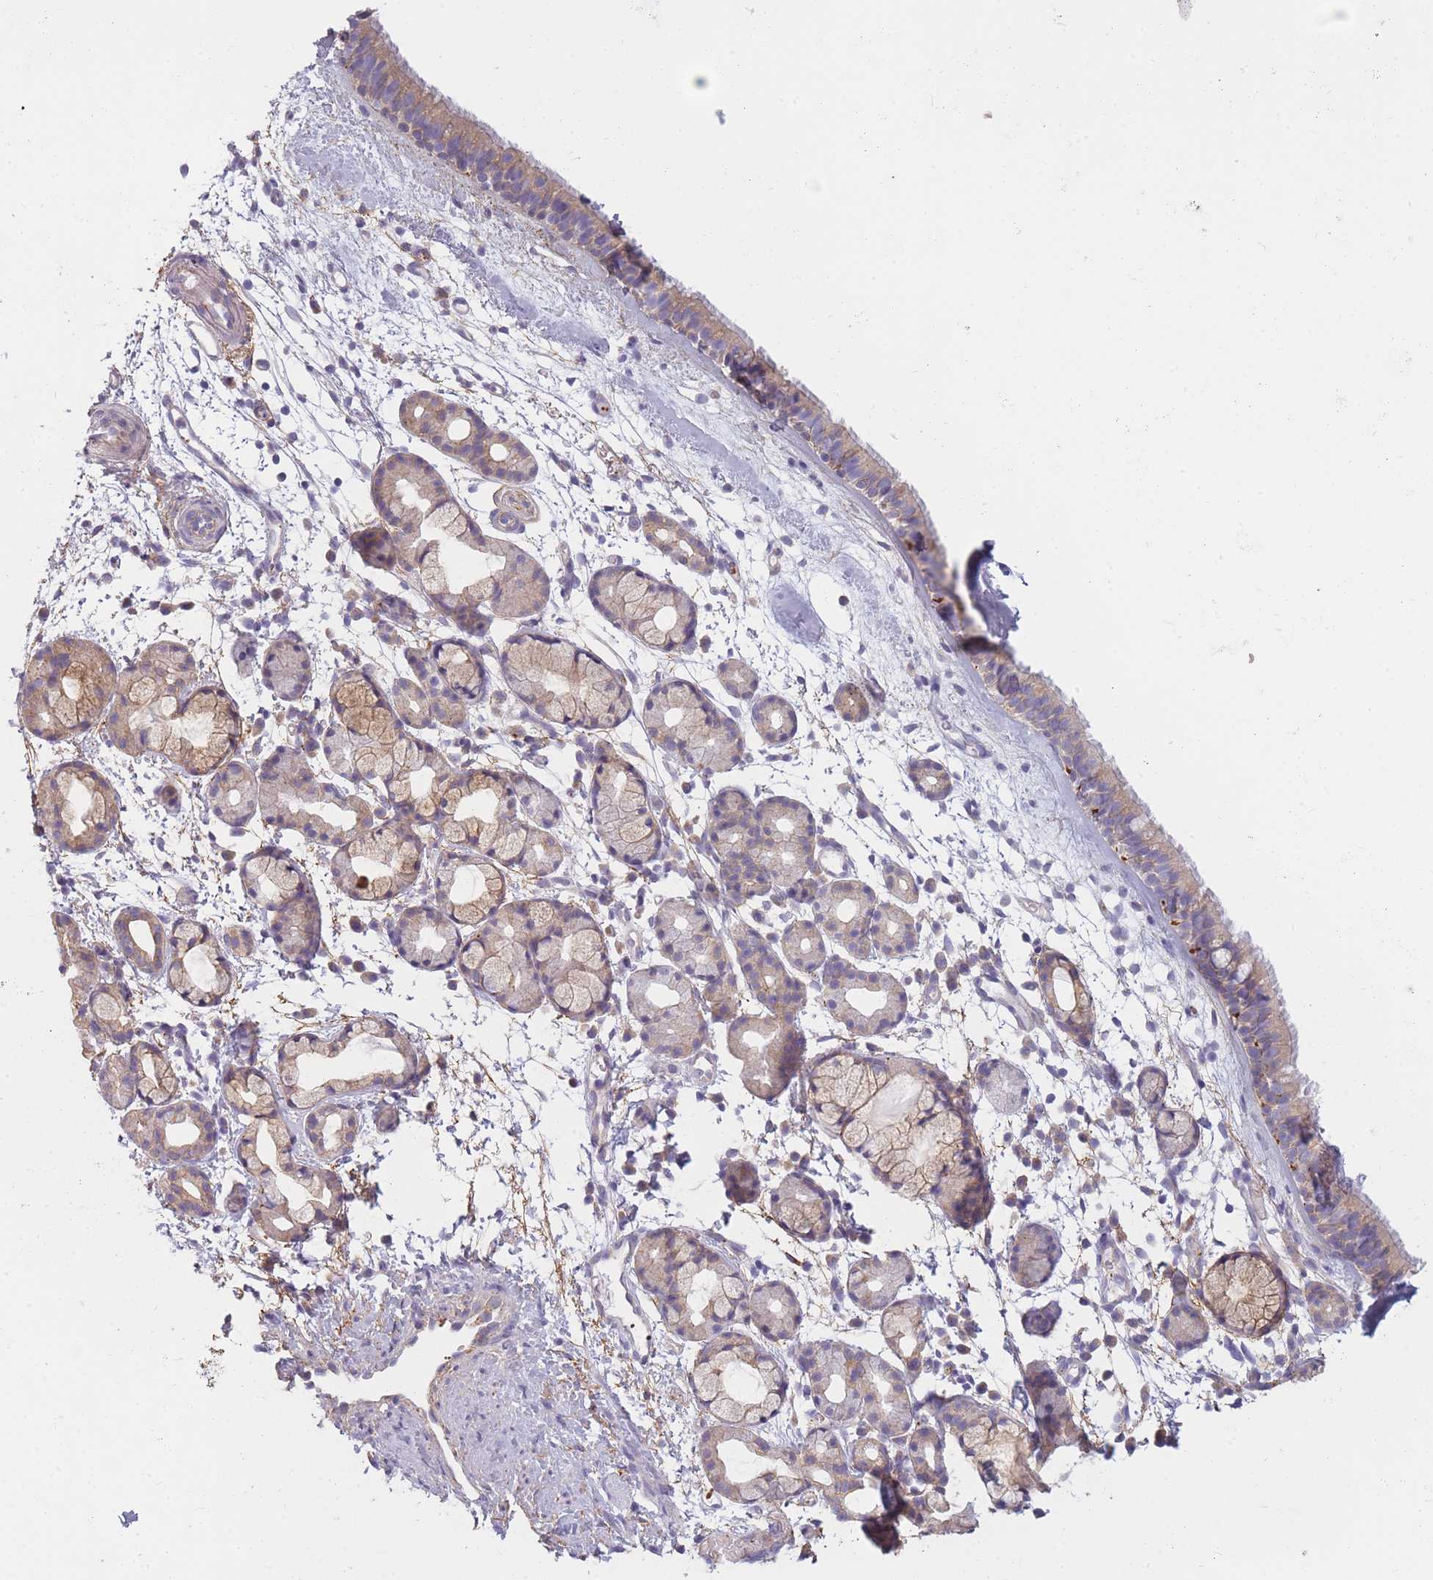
{"staining": {"intensity": "weak", "quantity": "25%-75%", "location": "cytoplasmic/membranous"}, "tissue": "nasopharynx", "cell_type": "Respiratory epithelial cells", "image_type": "normal", "snomed": [{"axis": "morphology", "description": "Normal tissue, NOS"}, {"axis": "topography", "description": "Nasopharynx"}], "caption": "Immunohistochemistry of benign human nasopharynx demonstrates low levels of weak cytoplasmic/membranous expression in approximately 25%-75% of respiratory epithelial cells.", "gene": "AP3M1", "patient": {"sex": "female", "age": 81}}